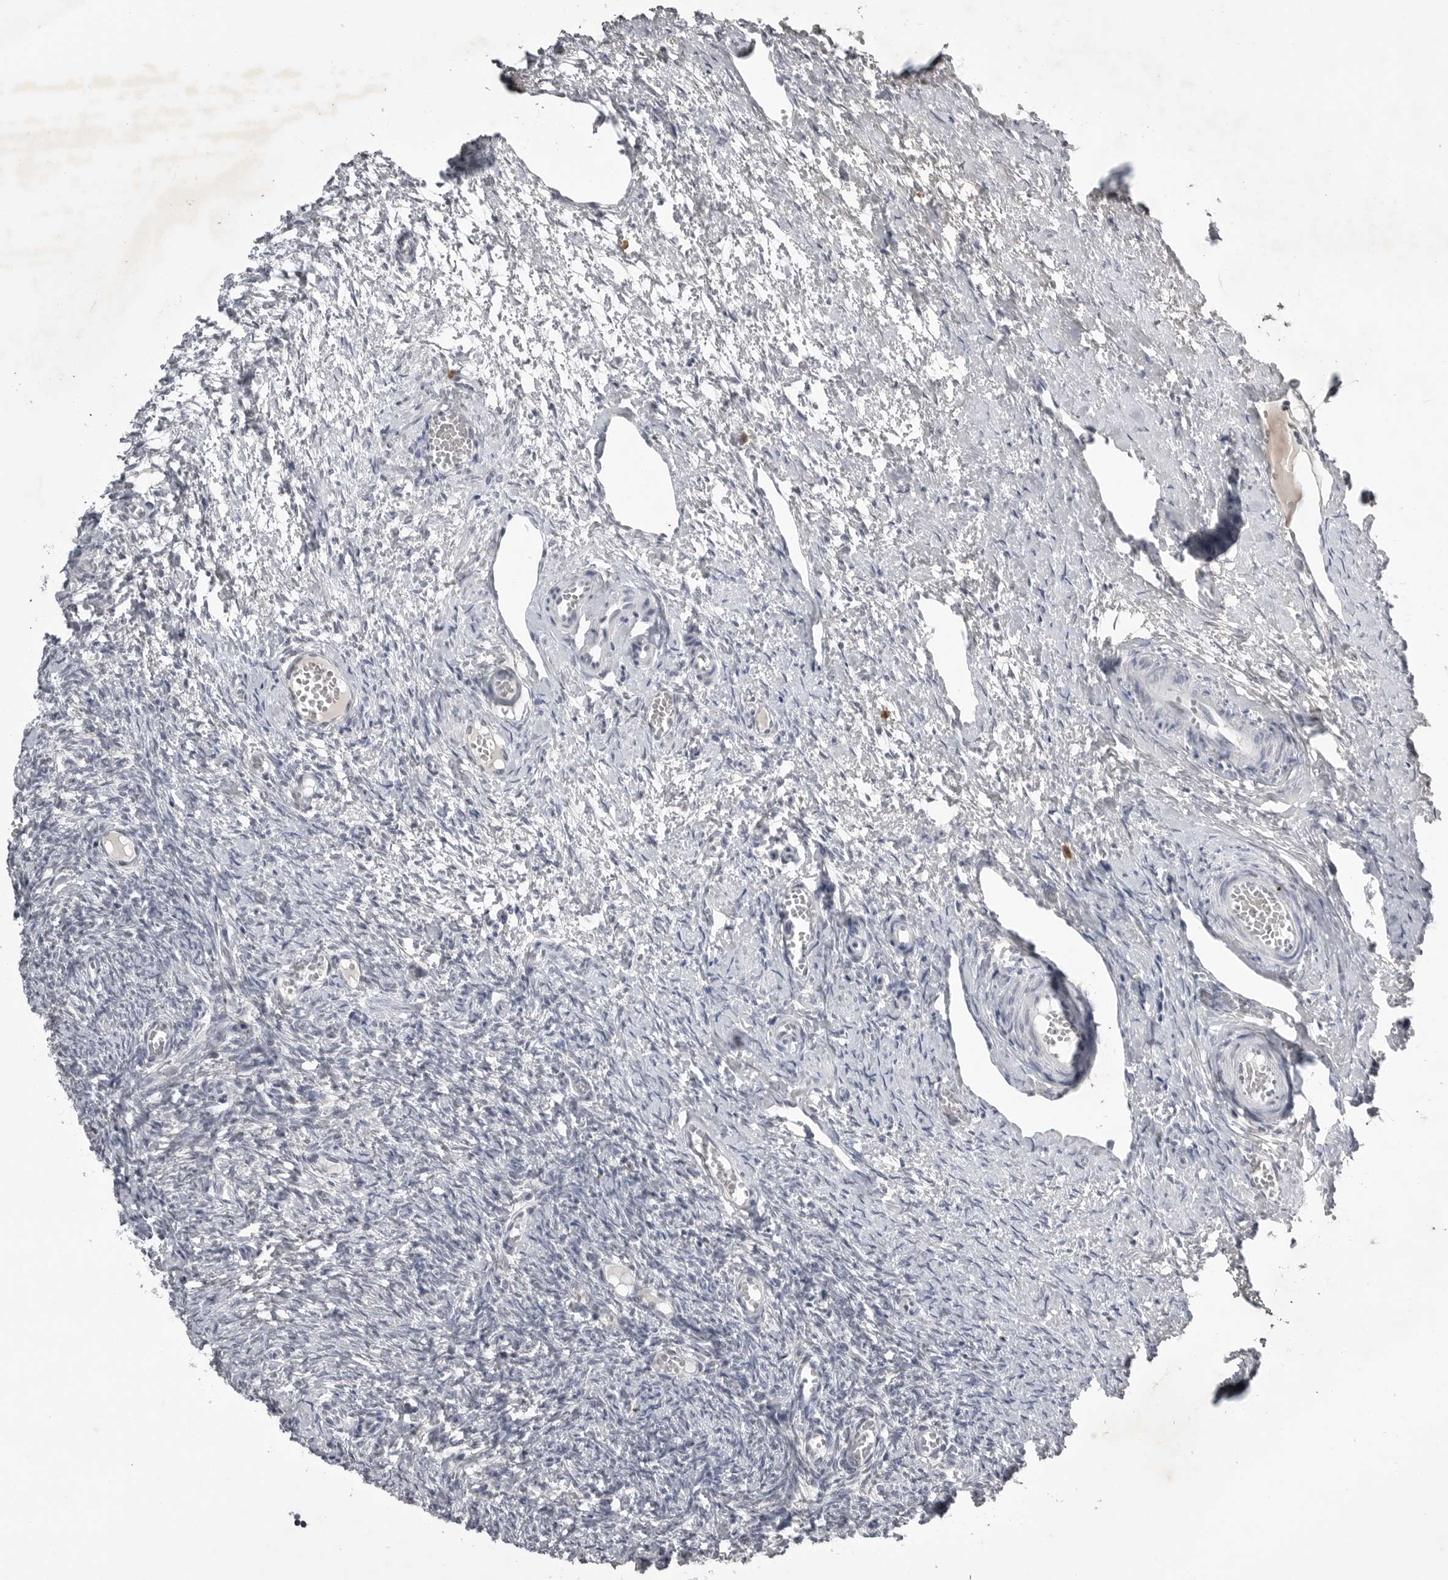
{"staining": {"intensity": "negative", "quantity": "none", "location": "none"}, "tissue": "ovary", "cell_type": "Ovarian stroma cells", "image_type": "normal", "snomed": [{"axis": "morphology", "description": "Adenocarcinoma, NOS"}, {"axis": "topography", "description": "Endometrium"}], "caption": "Immunohistochemistry (IHC) photomicrograph of benign ovary: ovary stained with DAB (3,3'-diaminobenzidine) displays no significant protein staining in ovarian stroma cells.", "gene": "RRM1", "patient": {"sex": "female", "age": 32}}